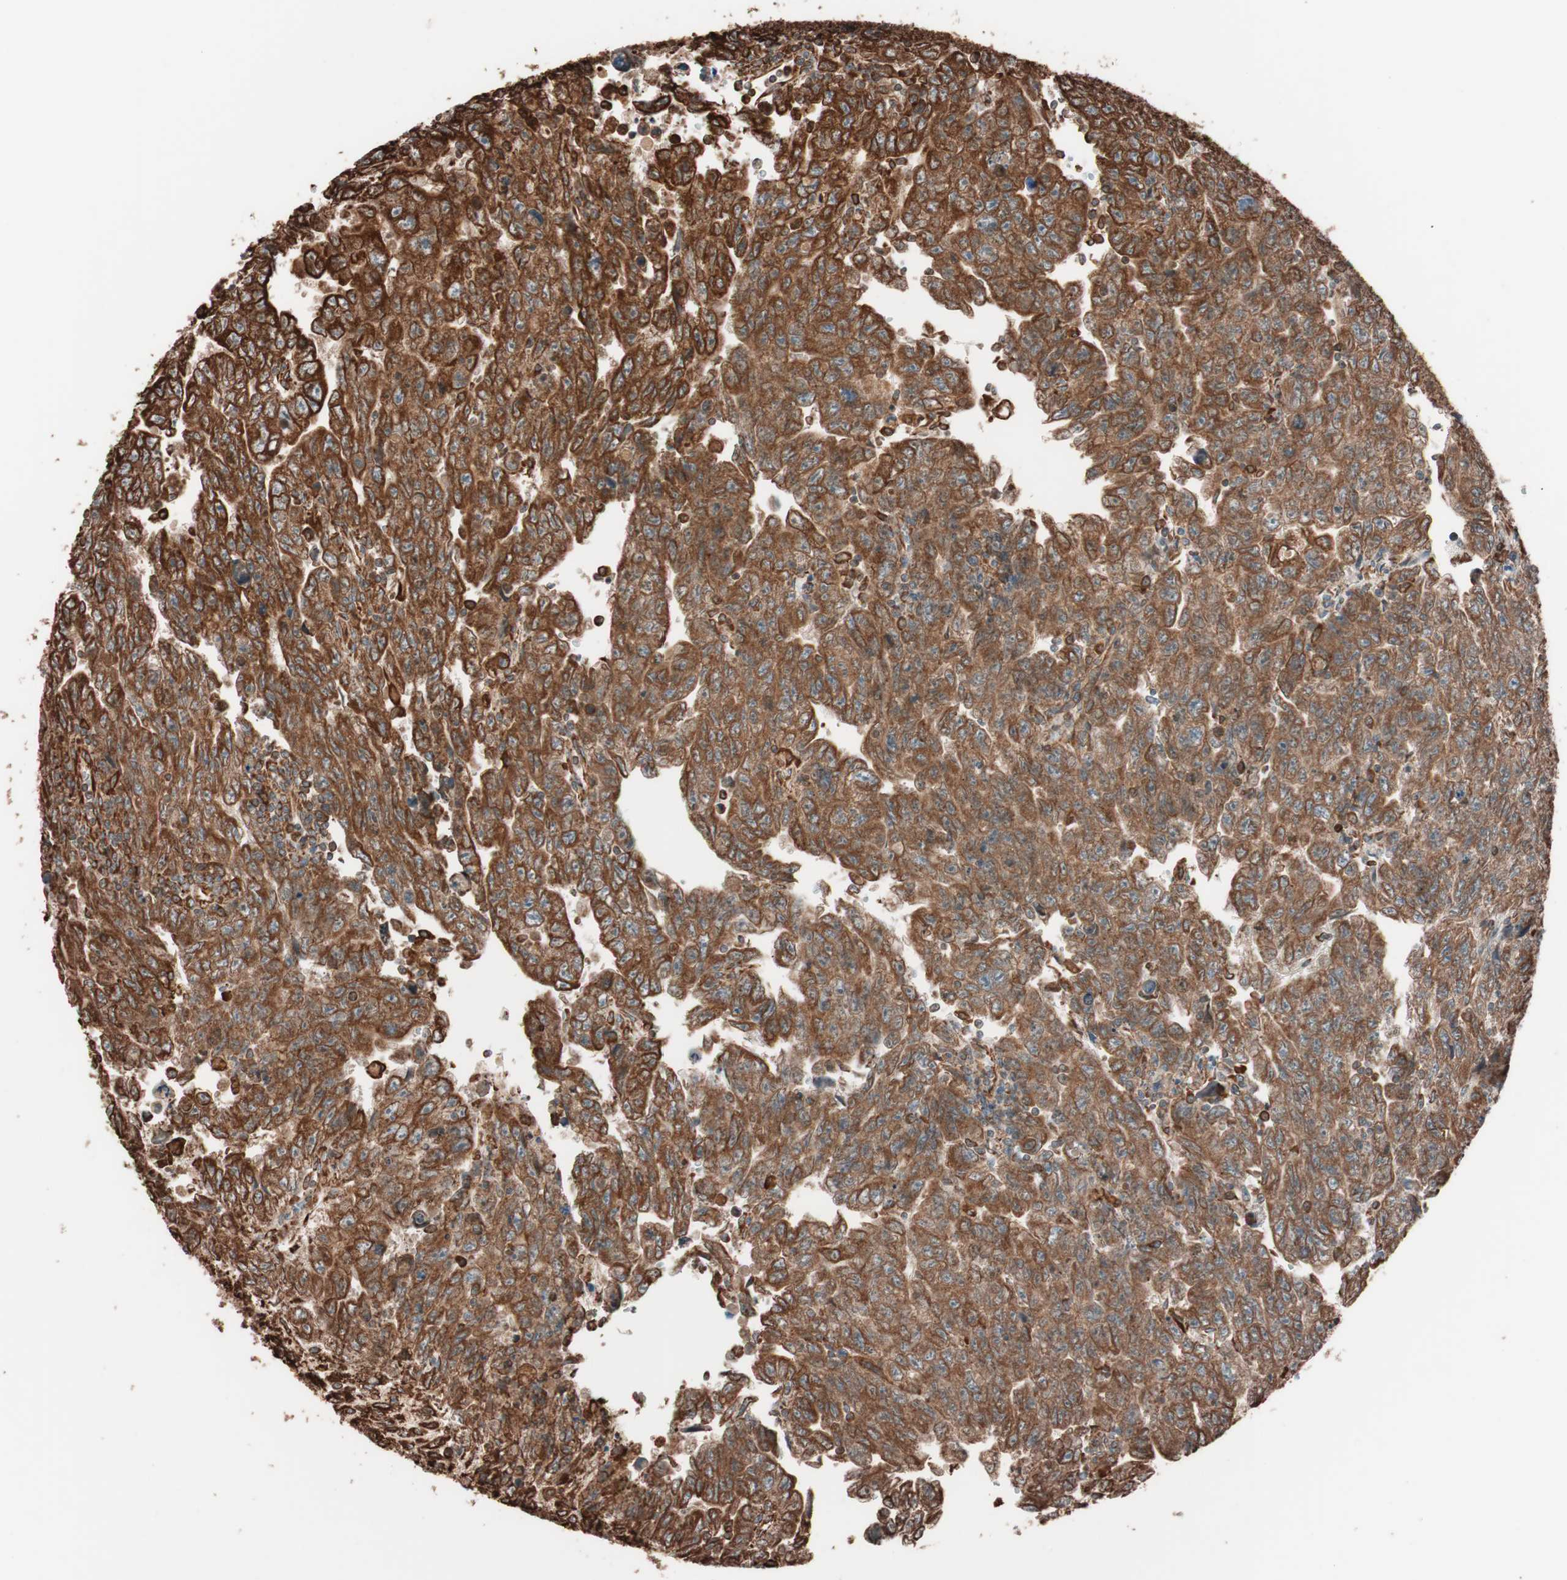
{"staining": {"intensity": "strong", "quantity": ">75%", "location": "cytoplasmic/membranous"}, "tissue": "testis cancer", "cell_type": "Tumor cells", "image_type": "cancer", "snomed": [{"axis": "morphology", "description": "Carcinoma, Embryonal, NOS"}, {"axis": "topography", "description": "Testis"}], "caption": "Testis cancer (embryonal carcinoma) stained for a protein (brown) shows strong cytoplasmic/membranous positive staining in approximately >75% of tumor cells.", "gene": "VEGFA", "patient": {"sex": "male", "age": 28}}